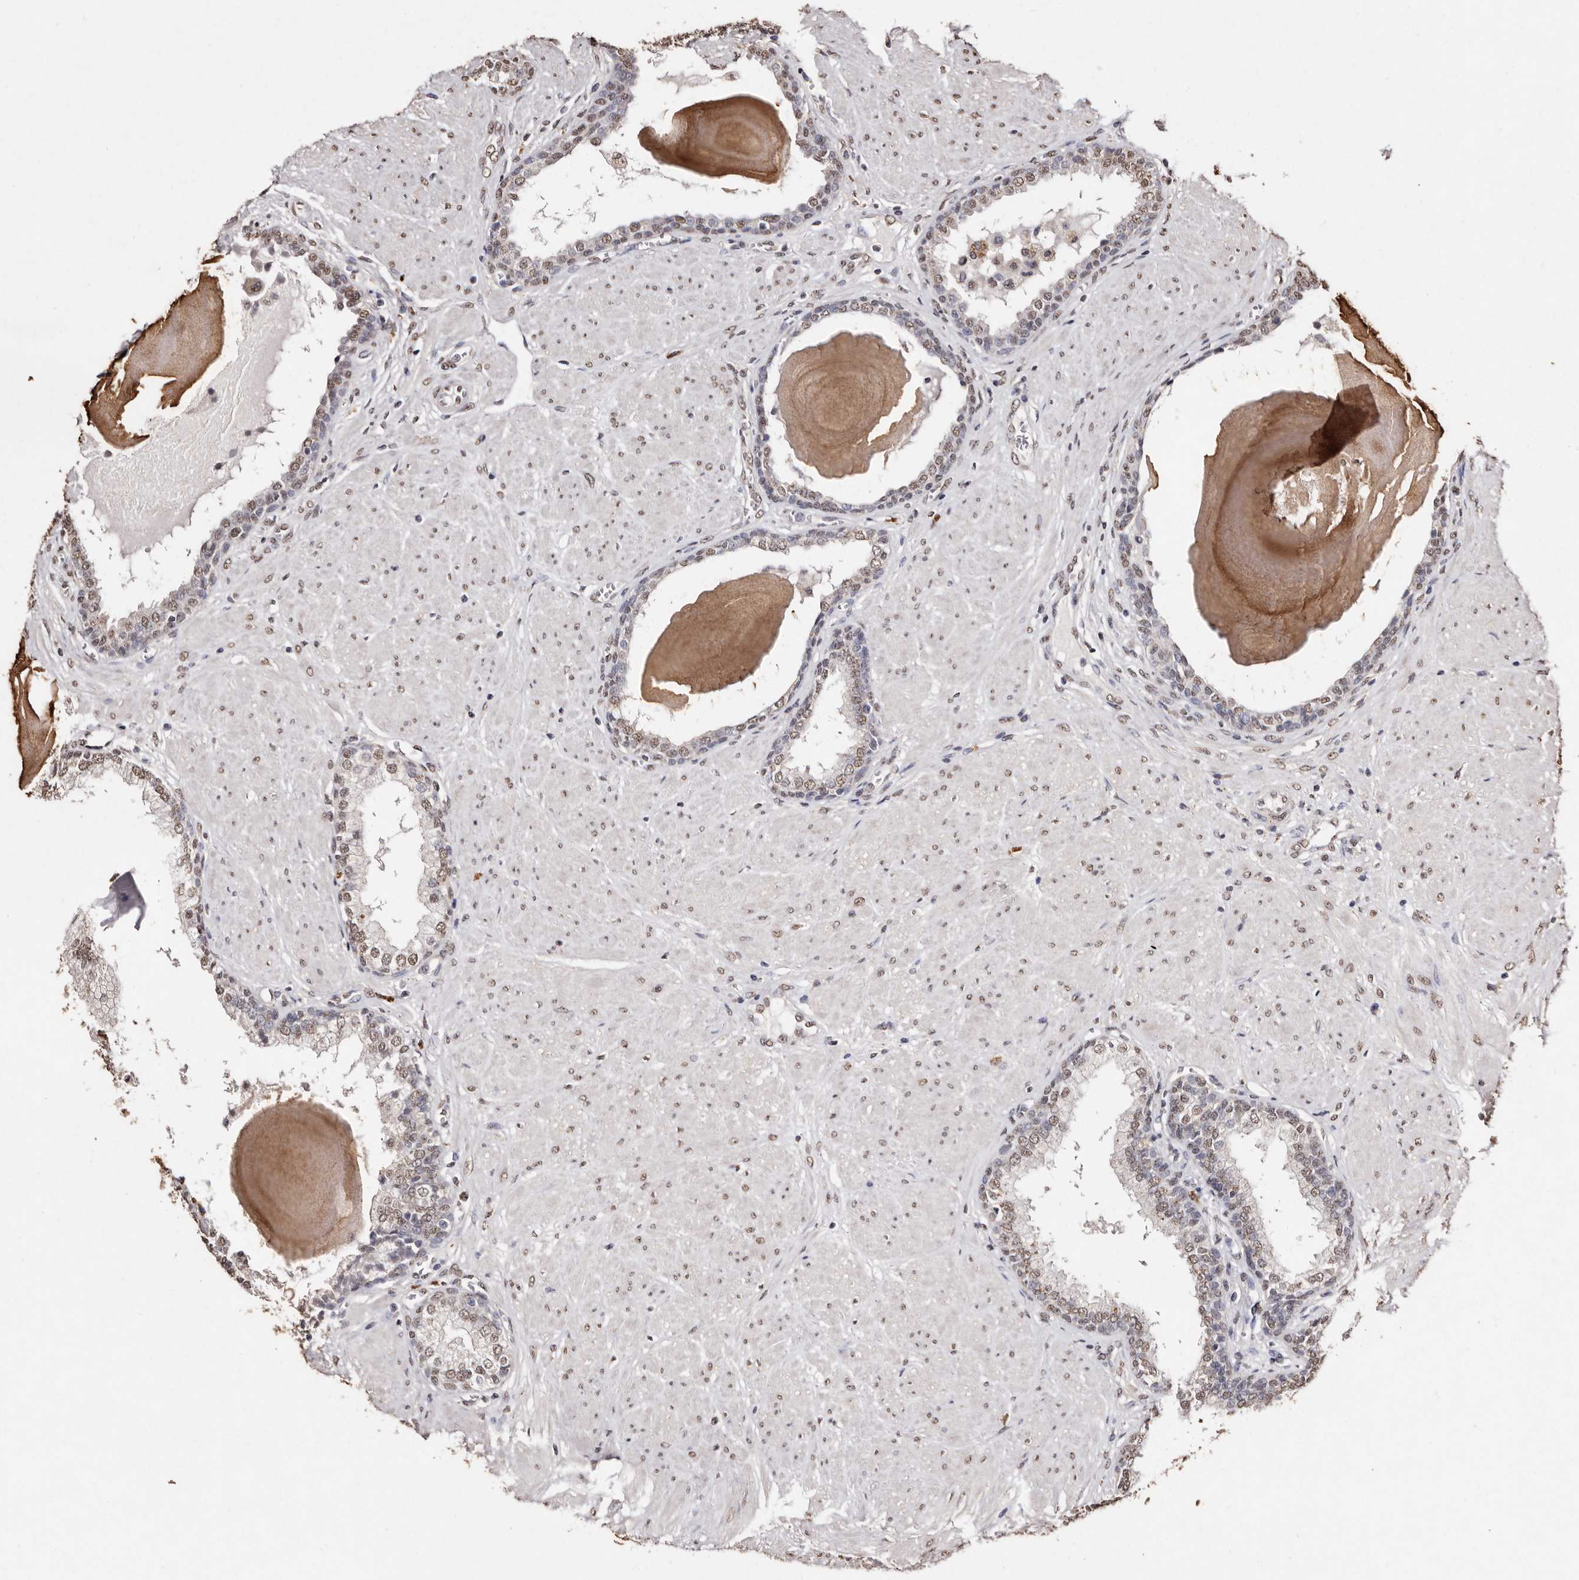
{"staining": {"intensity": "moderate", "quantity": "25%-75%", "location": "nuclear"}, "tissue": "prostate", "cell_type": "Glandular cells", "image_type": "normal", "snomed": [{"axis": "morphology", "description": "Normal tissue, NOS"}, {"axis": "topography", "description": "Prostate"}], "caption": "Approximately 25%-75% of glandular cells in unremarkable human prostate exhibit moderate nuclear protein expression as visualized by brown immunohistochemical staining.", "gene": "ERBB4", "patient": {"sex": "male", "age": 51}}